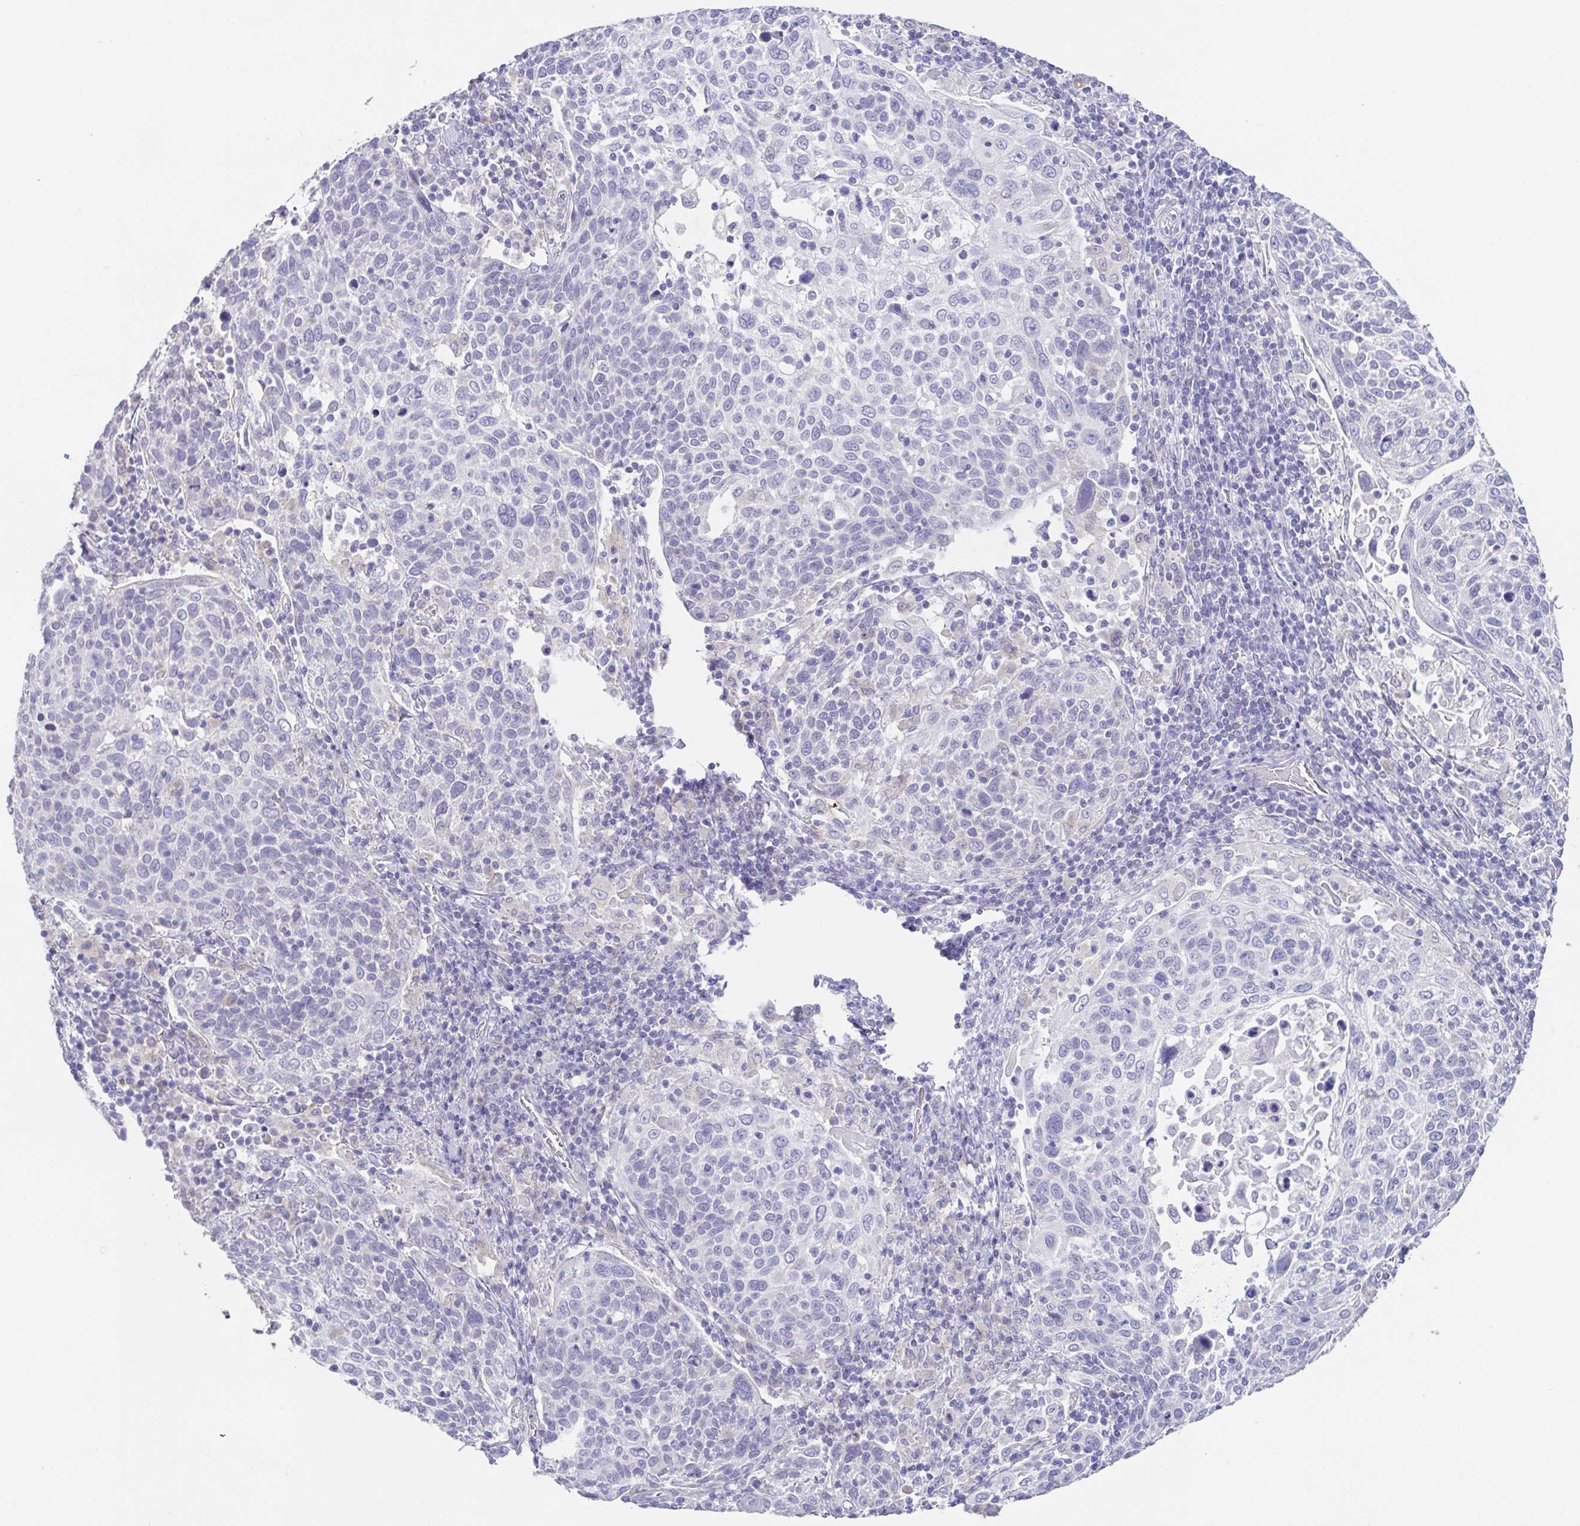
{"staining": {"intensity": "negative", "quantity": "none", "location": "none"}, "tissue": "cervical cancer", "cell_type": "Tumor cells", "image_type": "cancer", "snomed": [{"axis": "morphology", "description": "Squamous cell carcinoma, NOS"}, {"axis": "topography", "description": "Cervix"}], "caption": "A high-resolution micrograph shows immunohistochemistry staining of cervical squamous cell carcinoma, which demonstrates no significant staining in tumor cells.", "gene": "RDH11", "patient": {"sex": "female", "age": 61}}